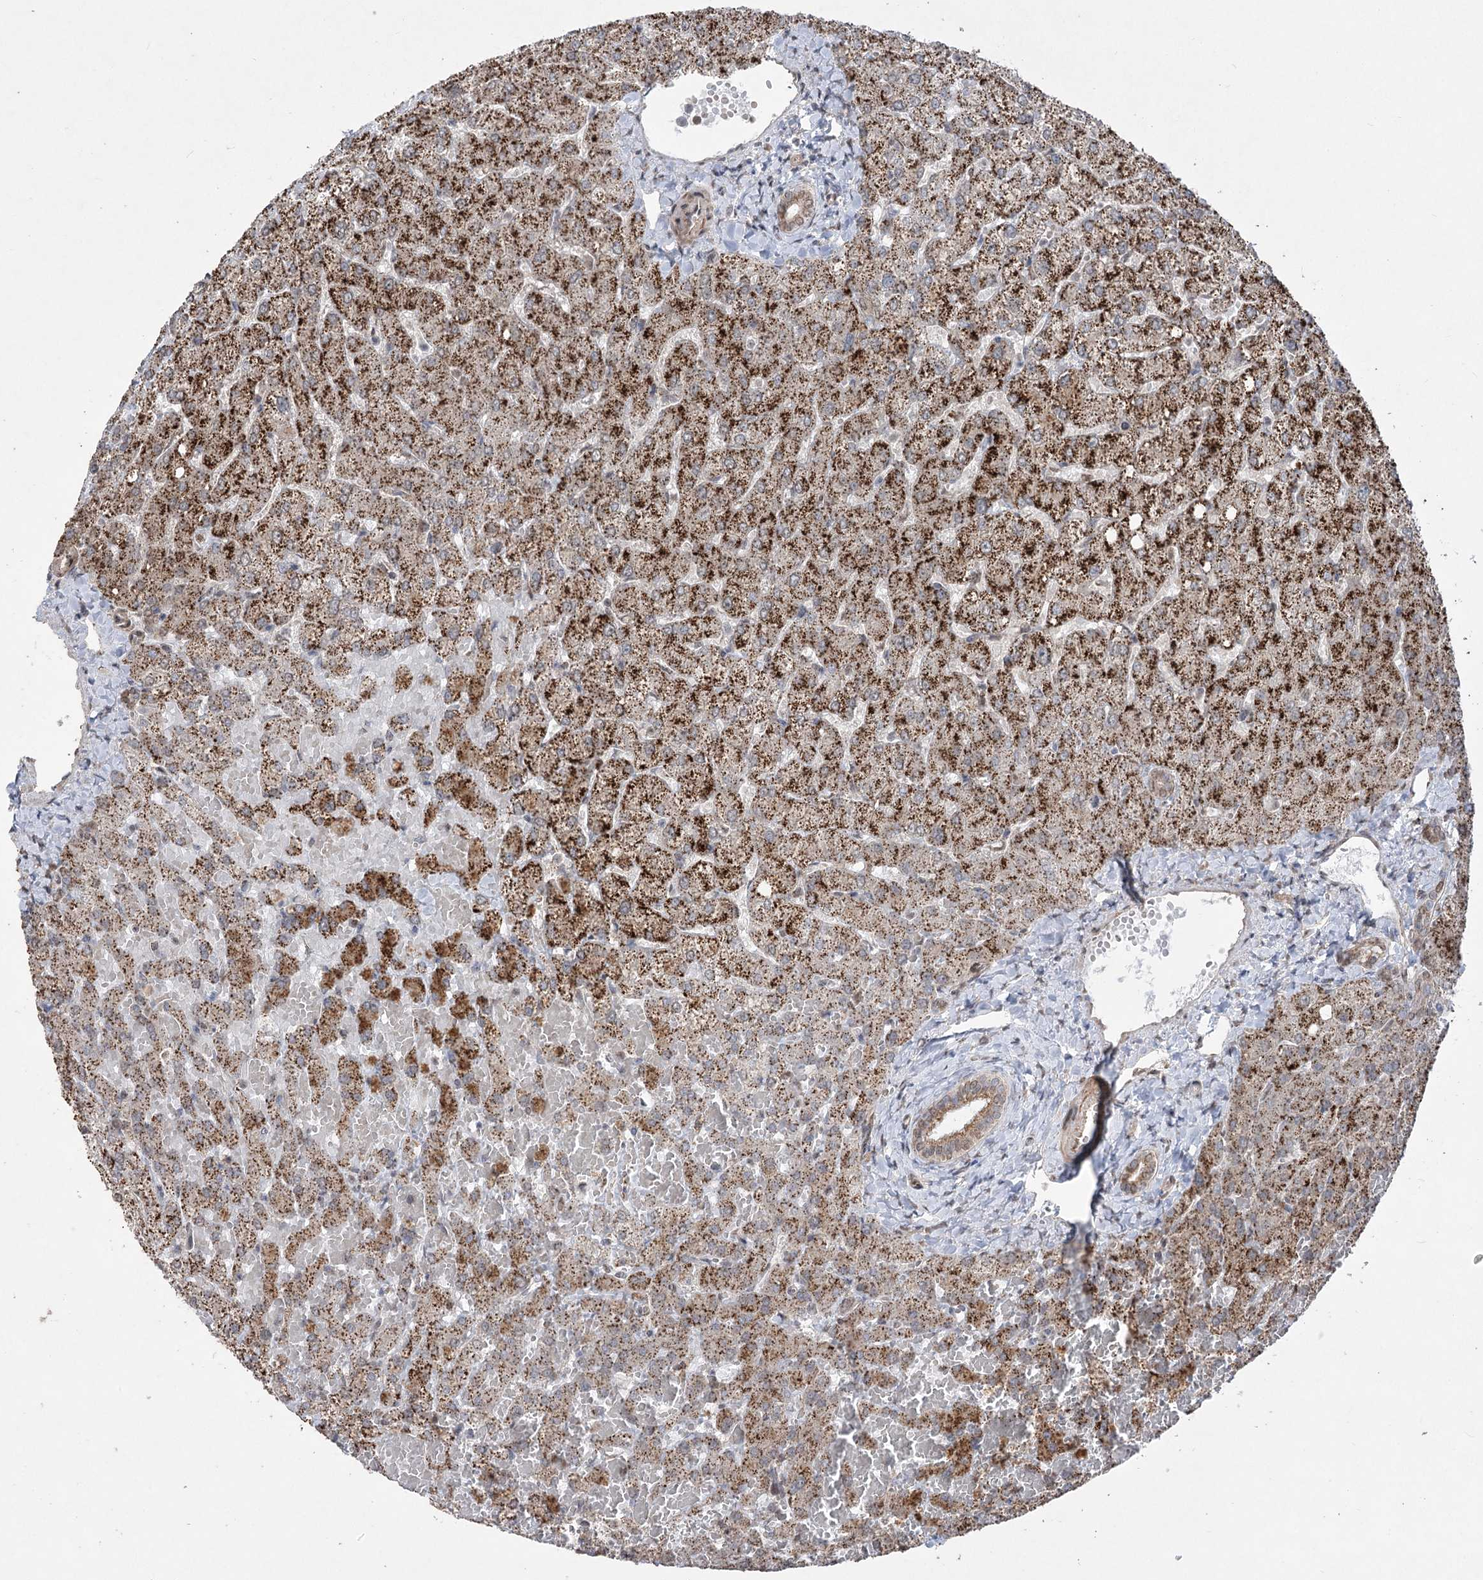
{"staining": {"intensity": "moderate", "quantity": ">75%", "location": "cytoplasmic/membranous"}, "tissue": "liver", "cell_type": "Cholangiocytes", "image_type": "normal", "snomed": [{"axis": "morphology", "description": "Normal tissue, NOS"}, {"axis": "topography", "description": "Liver"}], "caption": "Immunohistochemical staining of benign human liver displays medium levels of moderate cytoplasmic/membranous positivity in about >75% of cholangiocytes. (brown staining indicates protein expression, while blue staining denotes nuclei).", "gene": "ZSCAN23", "patient": {"sex": "female", "age": 54}}